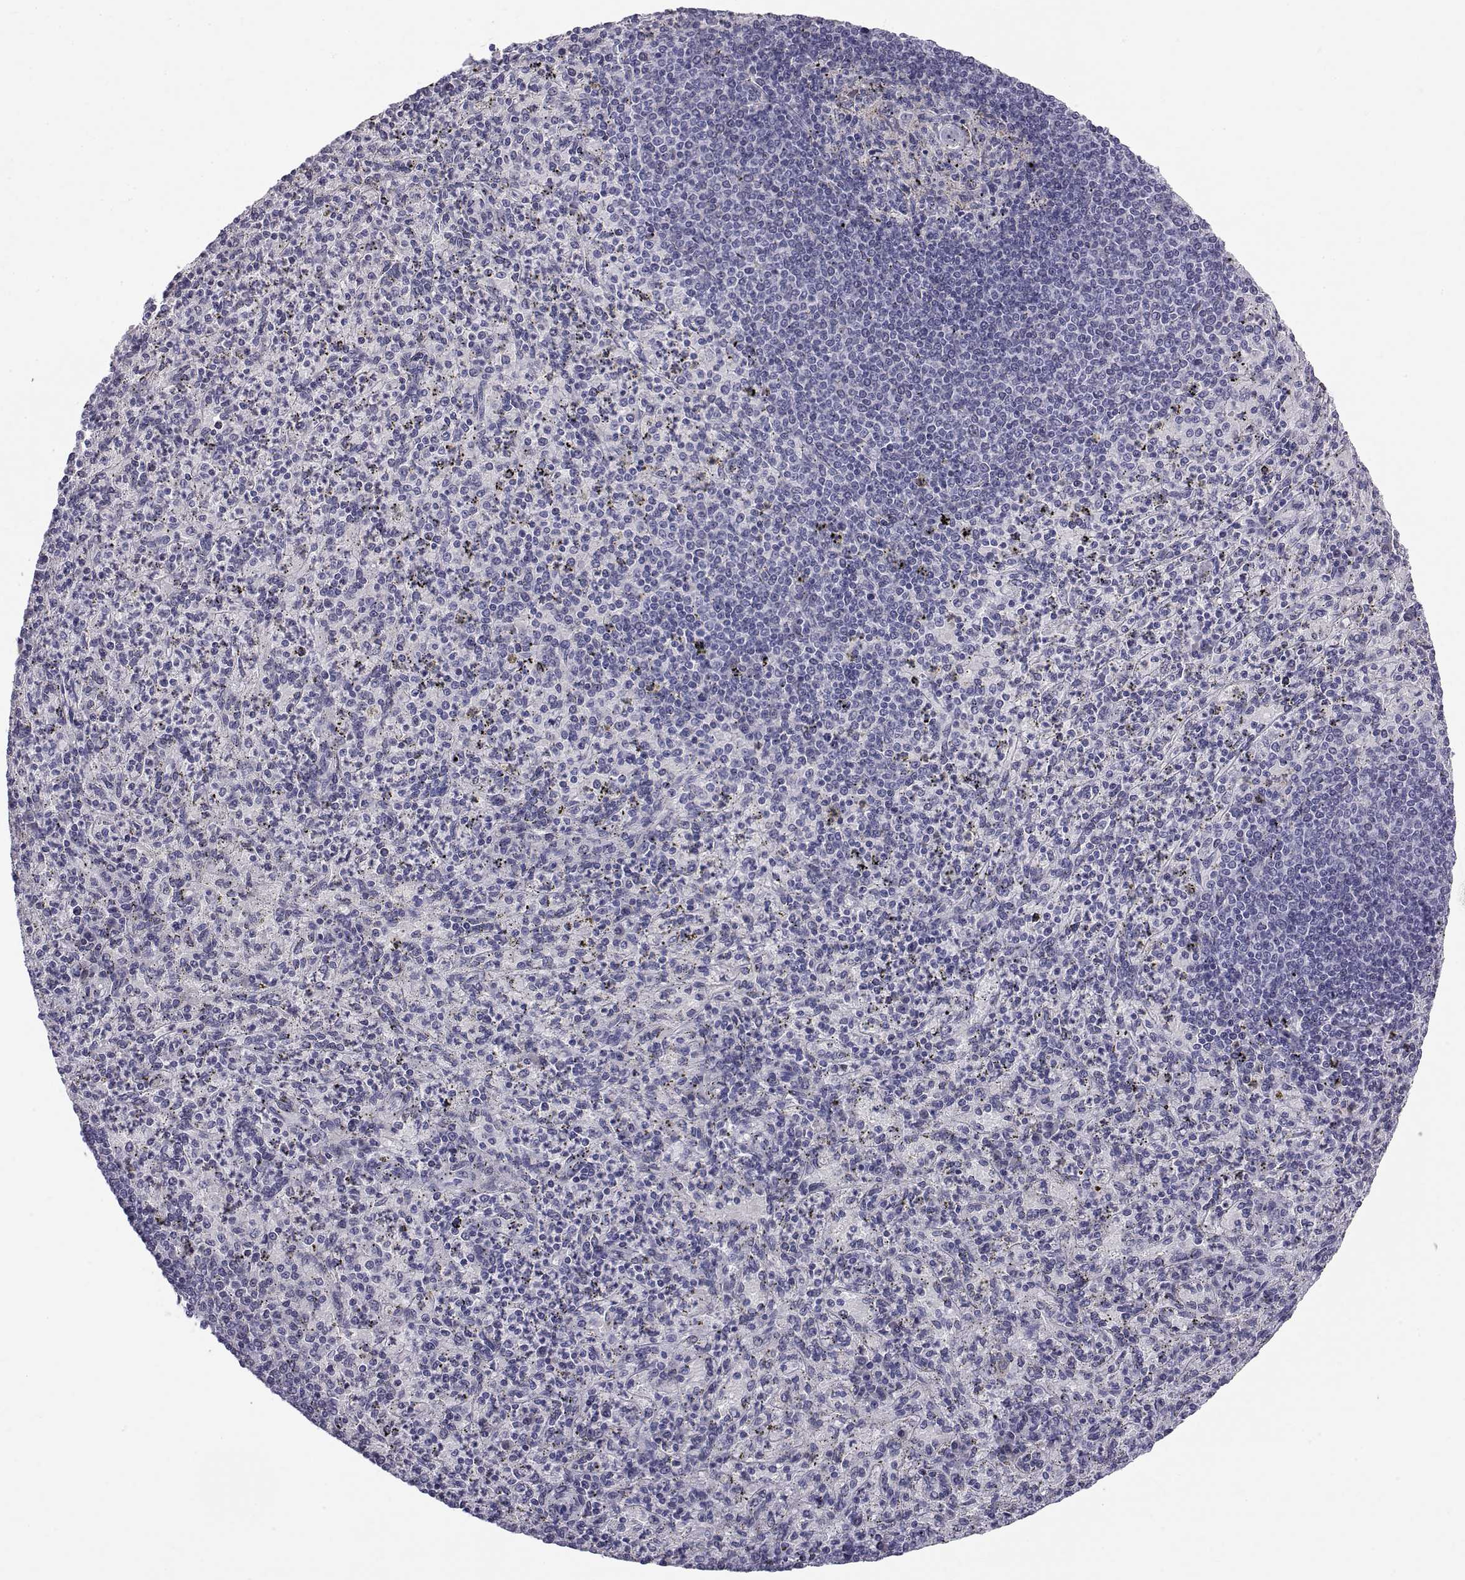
{"staining": {"intensity": "negative", "quantity": "none", "location": "none"}, "tissue": "spleen", "cell_type": "Cells in red pulp", "image_type": "normal", "snomed": [{"axis": "morphology", "description": "Normal tissue, NOS"}, {"axis": "topography", "description": "Spleen"}], "caption": "High power microscopy histopathology image of an immunohistochemistry (IHC) image of unremarkable spleen, revealing no significant staining in cells in red pulp.", "gene": "RNASE12", "patient": {"sex": "male", "age": 60}}